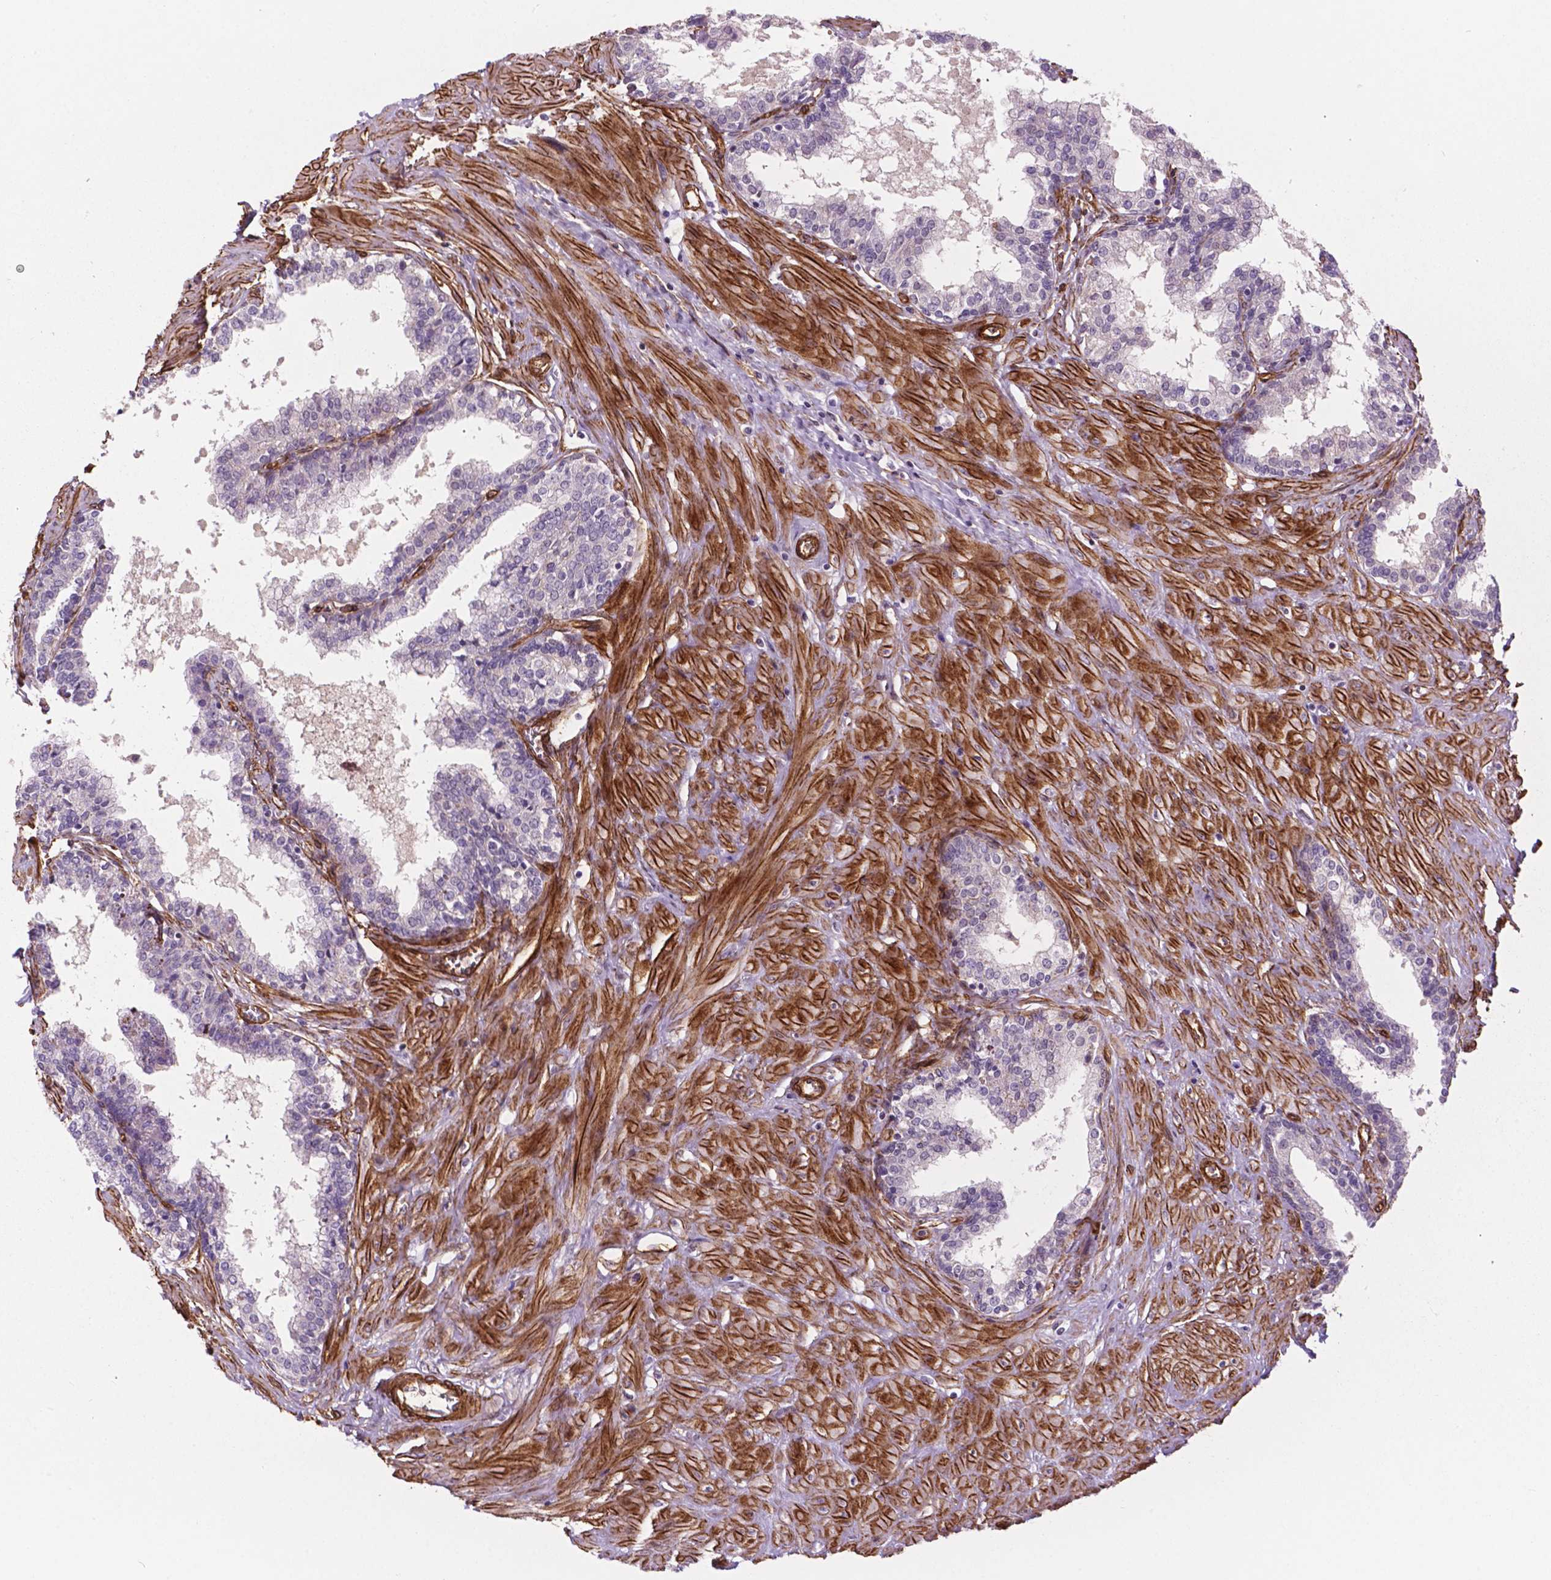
{"staining": {"intensity": "negative", "quantity": "none", "location": "none"}, "tissue": "prostate", "cell_type": "Glandular cells", "image_type": "normal", "snomed": [{"axis": "morphology", "description": "Normal tissue, NOS"}, {"axis": "topography", "description": "Prostate"}], "caption": "The image reveals no significant staining in glandular cells of prostate.", "gene": "EGFL8", "patient": {"sex": "male", "age": 55}}